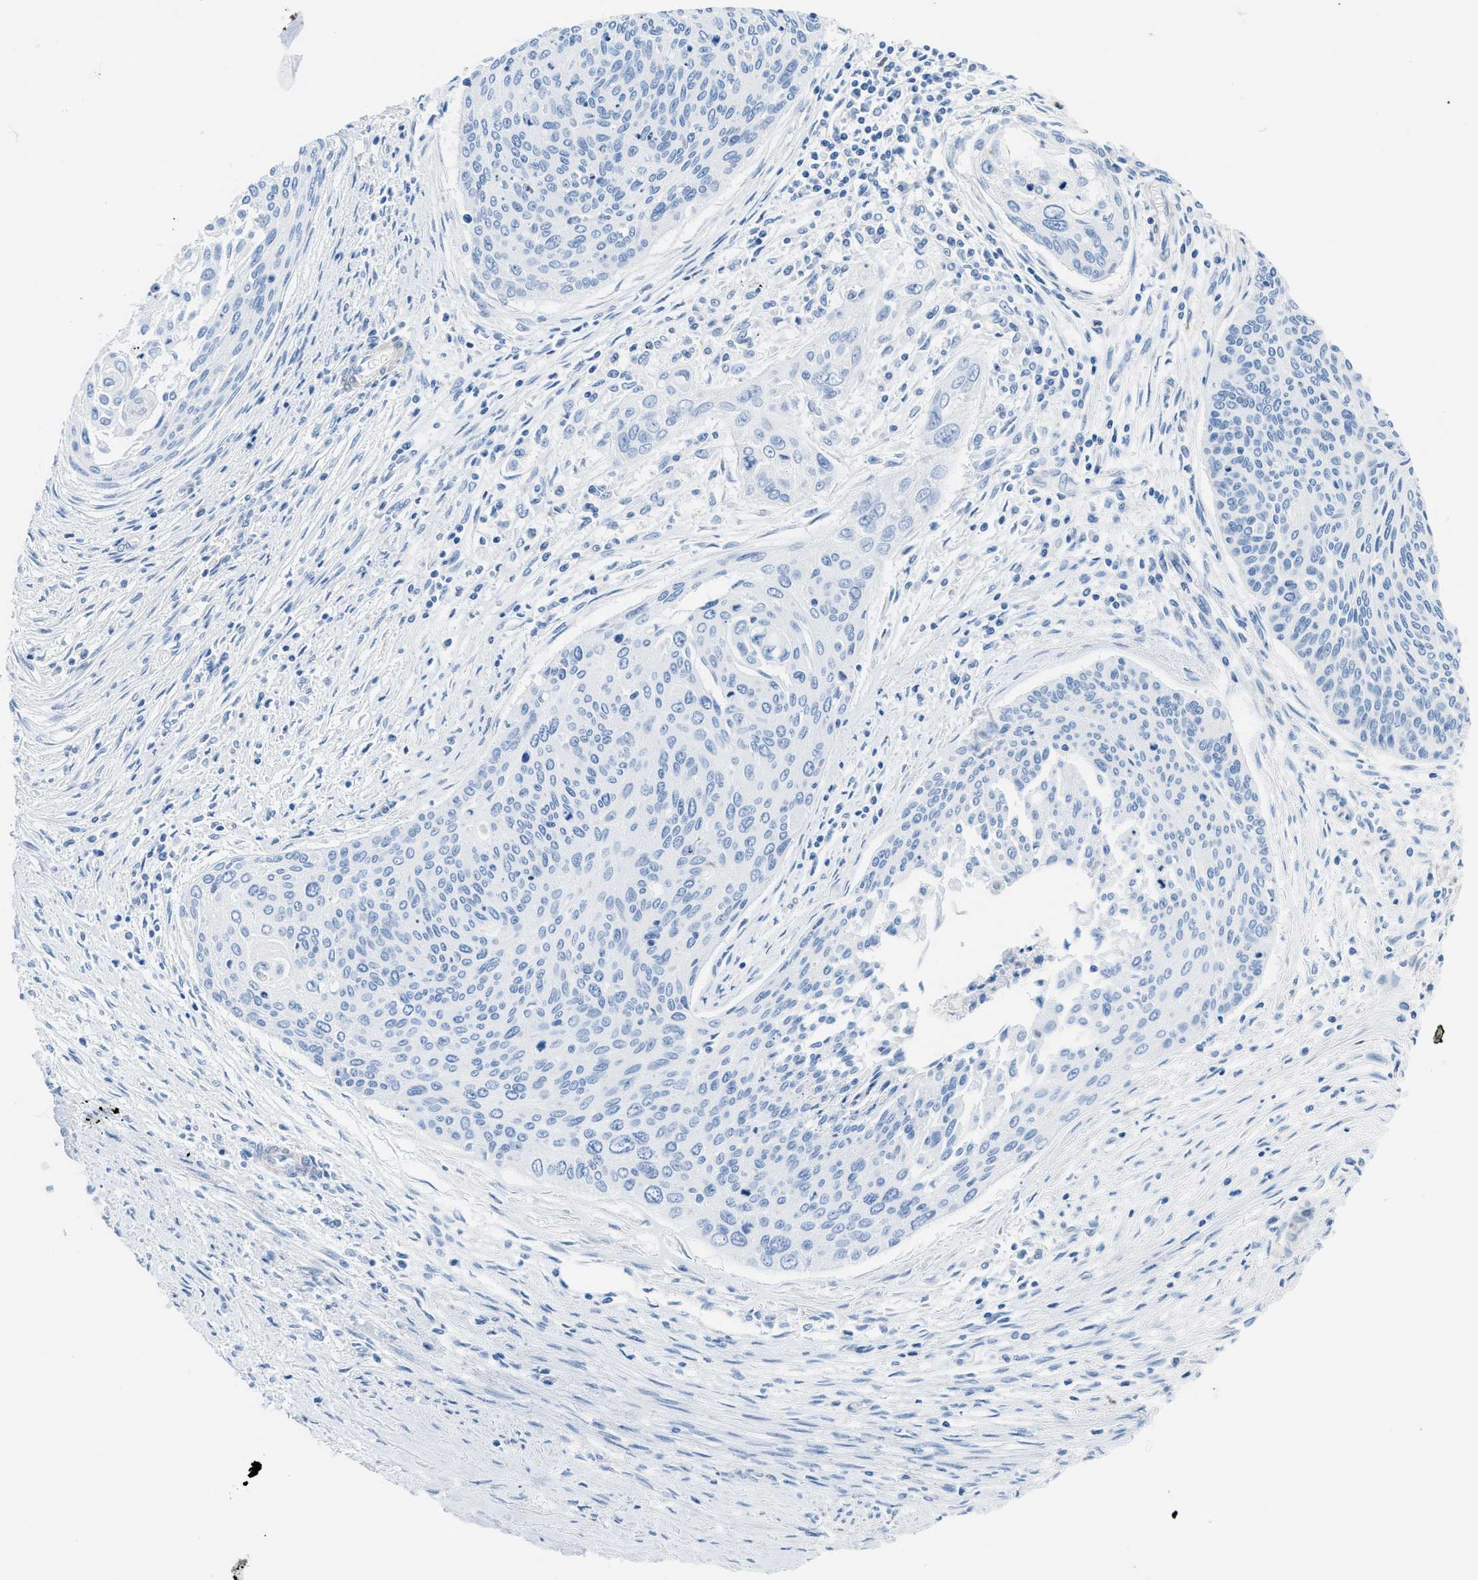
{"staining": {"intensity": "negative", "quantity": "none", "location": "none"}, "tissue": "cervical cancer", "cell_type": "Tumor cells", "image_type": "cancer", "snomed": [{"axis": "morphology", "description": "Squamous cell carcinoma, NOS"}, {"axis": "topography", "description": "Cervix"}], "caption": "IHC image of neoplastic tissue: cervical cancer stained with DAB reveals no significant protein positivity in tumor cells.", "gene": "MAPRE2", "patient": {"sex": "female", "age": 55}}